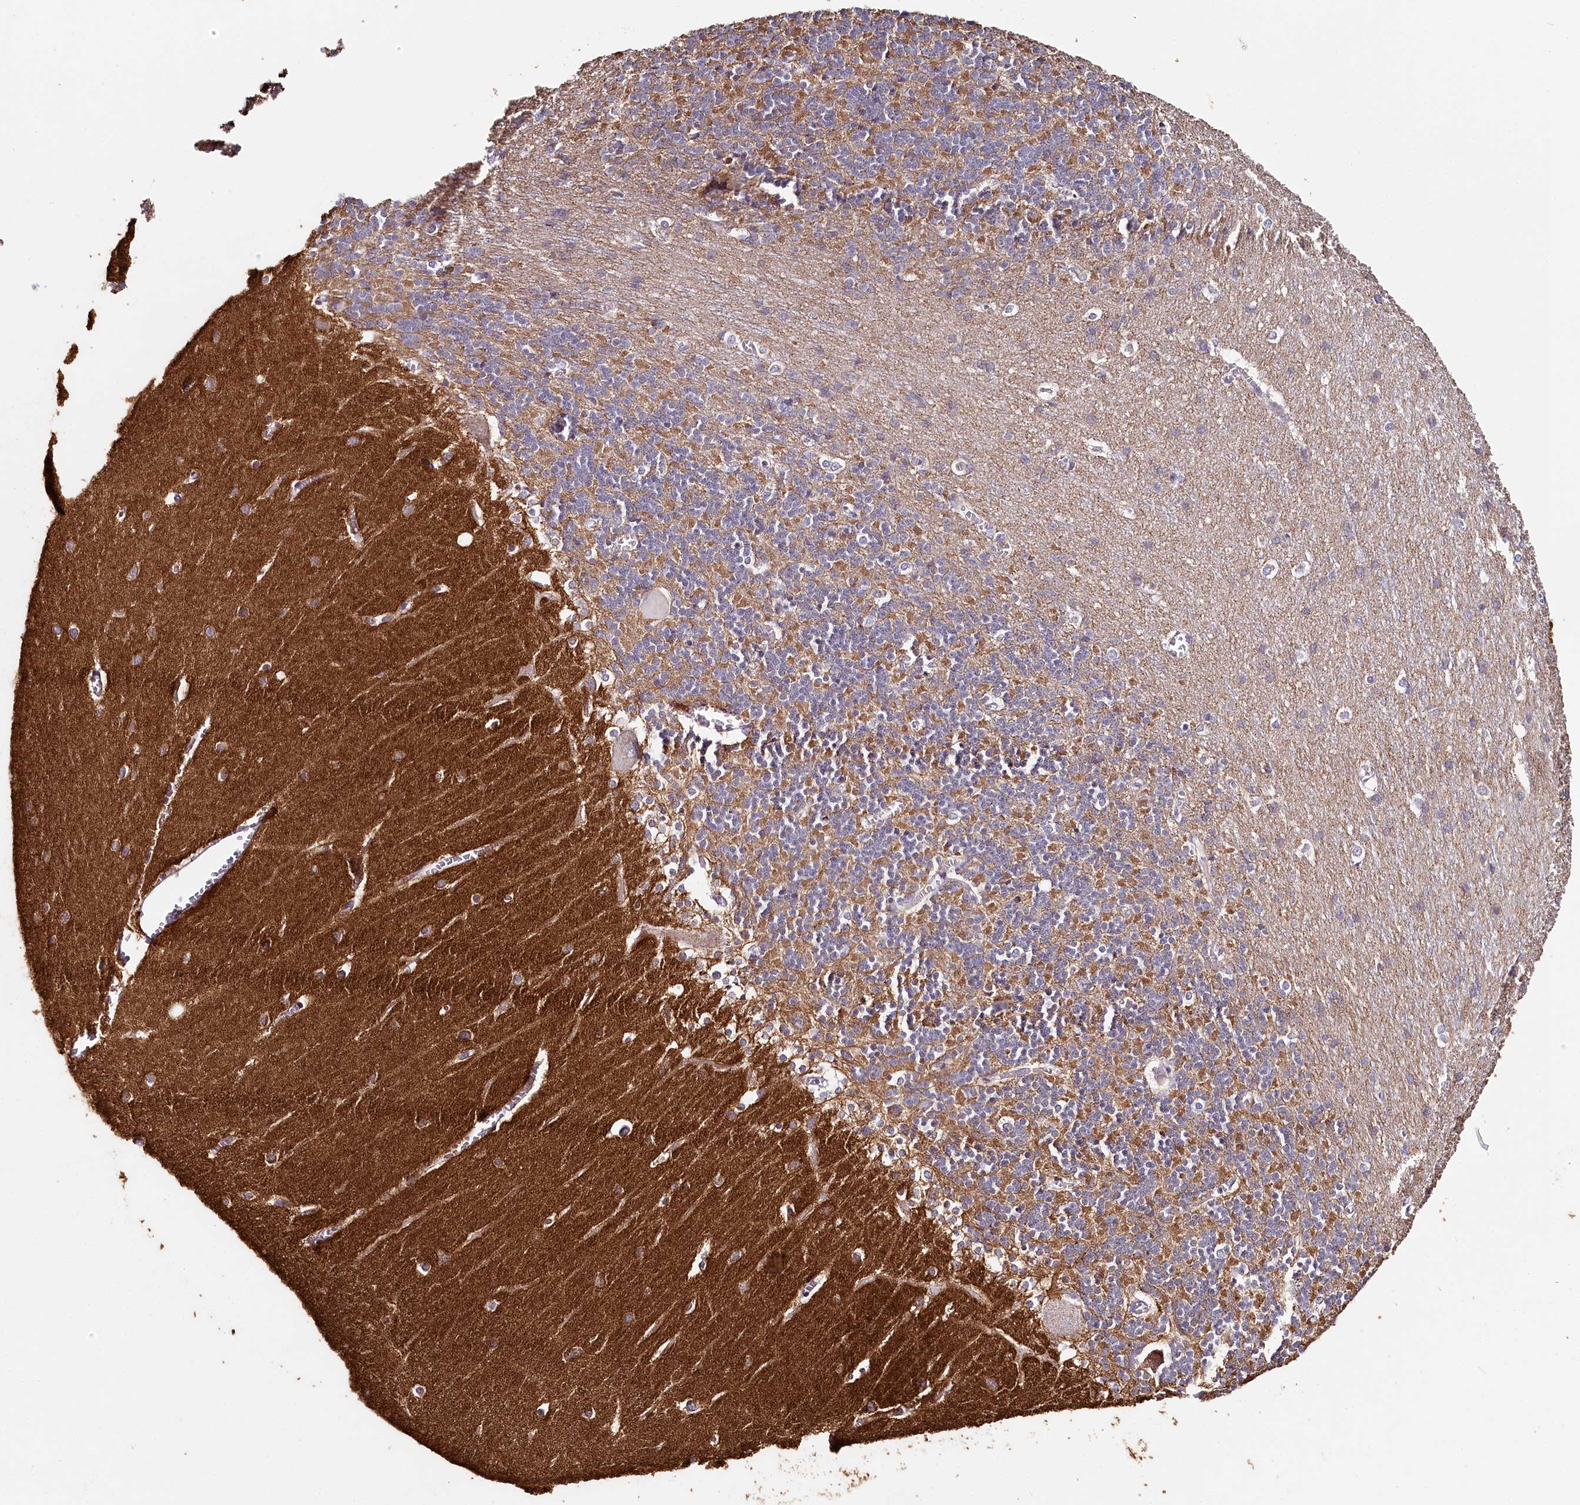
{"staining": {"intensity": "moderate", "quantity": "<25%", "location": "cytoplasmic/membranous"}, "tissue": "cerebellum", "cell_type": "Cells in granular layer", "image_type": "normal", "snomed": [{"axis": "morphology", "description": "Normal tissue, NOS"}, {"axis": "topography", "description": "Cerebellum"}], "caption": "DAB immunohistochemical staining of benign cerebellum reveals moderate cytoplasmic/membranous protein positivity in approximately <25% of cells in granular layer.", "gene": "MMP25", "patient": {"sex": "male", "age": 37}}